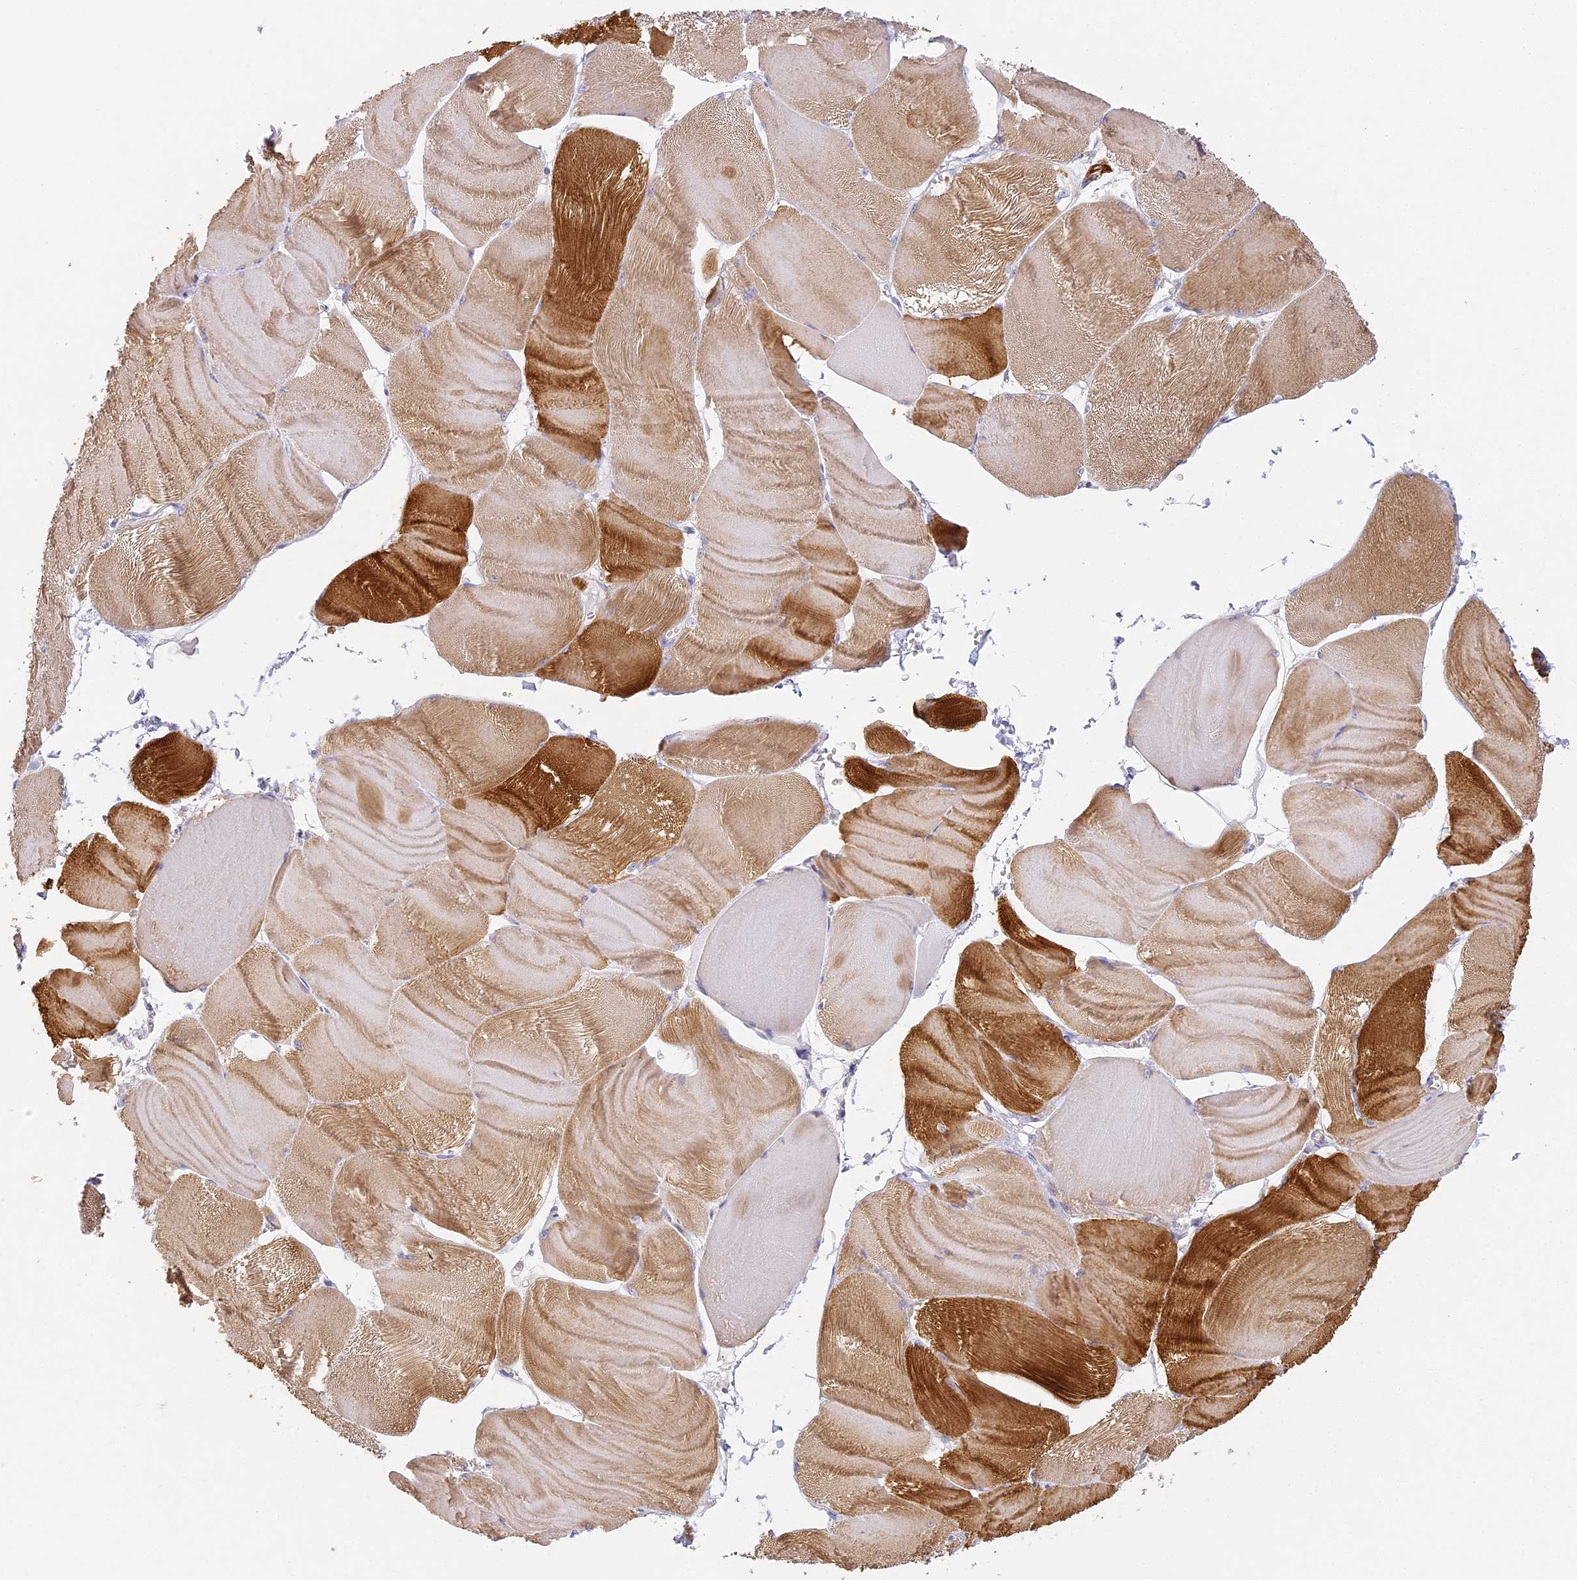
{"staining": {"intensity": "strong", "quantity": "25%-75%", "location": "cytoplasmic/membranous"}, "tissue": "skeletal muscle", "cell_type": "Myocytes", "image_type": "normal", "snomed": [{"axis": "morphology", "description": "Normal tissue, NOS"}, {"axis": "morphology", "description": "Basal cell carcinoma"}, {"axis": "topography", "description": "Skeletal muscle"}], "caption": "High-power microscopy captured an immunohistochemistry (IHC) micrograph of normal skeletal muscle, revealing strong cytoplasmic/membranous positivity in about 25%-75% of myocytes.", "gene": "MED28", "patient": {"sex": "female", "age": 64}}